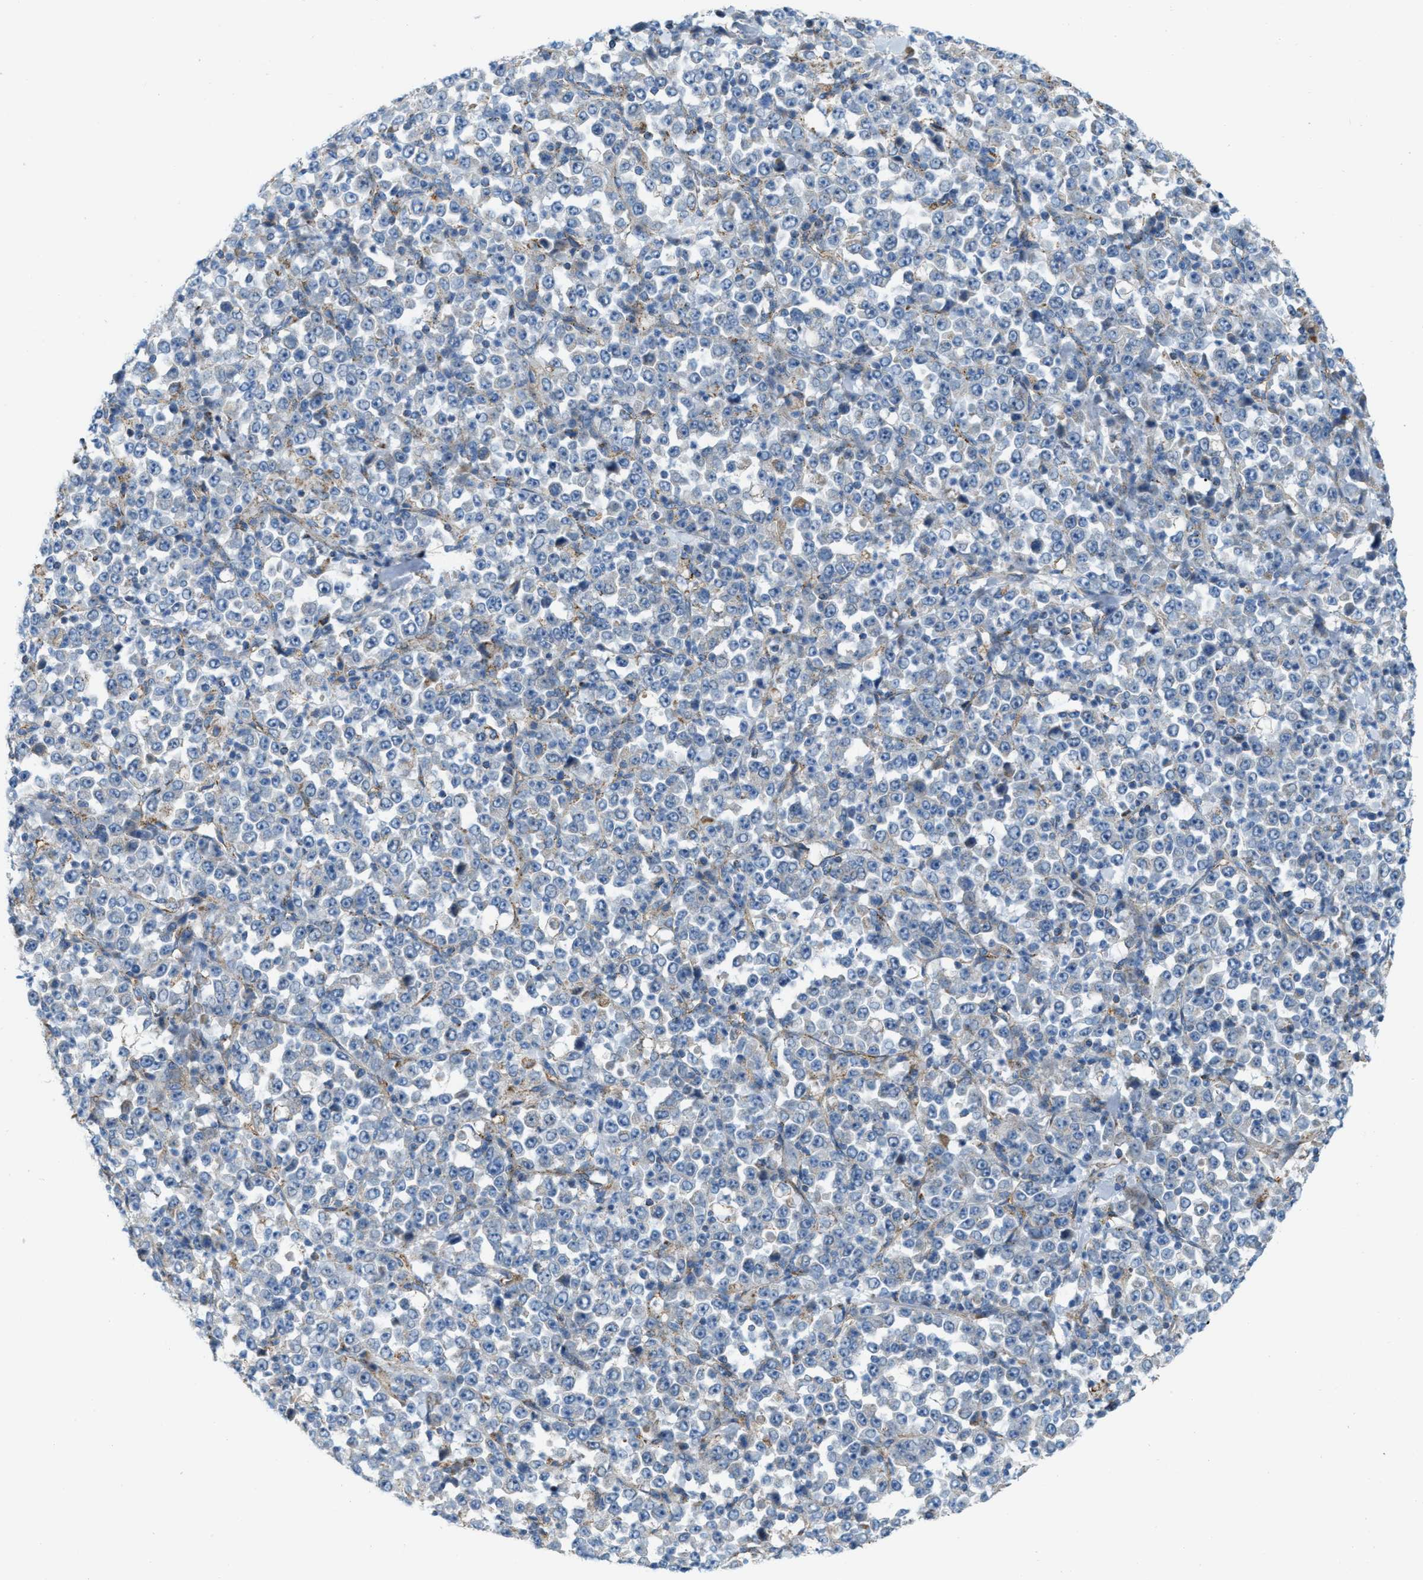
{"staining": {"intensity": "negative", "quantity": "none", "location": "none"}, "tissue": "stomach cancer", "cell_type": "Tumor cells", "image_type": "cancer", "snomed": [{"axis": "morphology", "description": "Normal tissue, NOS"}, {"axis": "morphology", "description": "Adenocarcinoma, NOS"}, {"axis": "topography", "description": "Stomach, upper"}, {"axis": "topography", "description": "Stomach"}], "caption": "DAB (3,3'-diaminobenzidine) immunohistochemical staining of human stomach cancer (adenocarcinoma) displays no significant staining in tumor cells. (Stains: DAB IHC with hematoxylin counter stain, Microscopy: brightfield microscopy at high magnification).", "gene": "JADE1", "patient": {"sex": "male", "age": 59}}